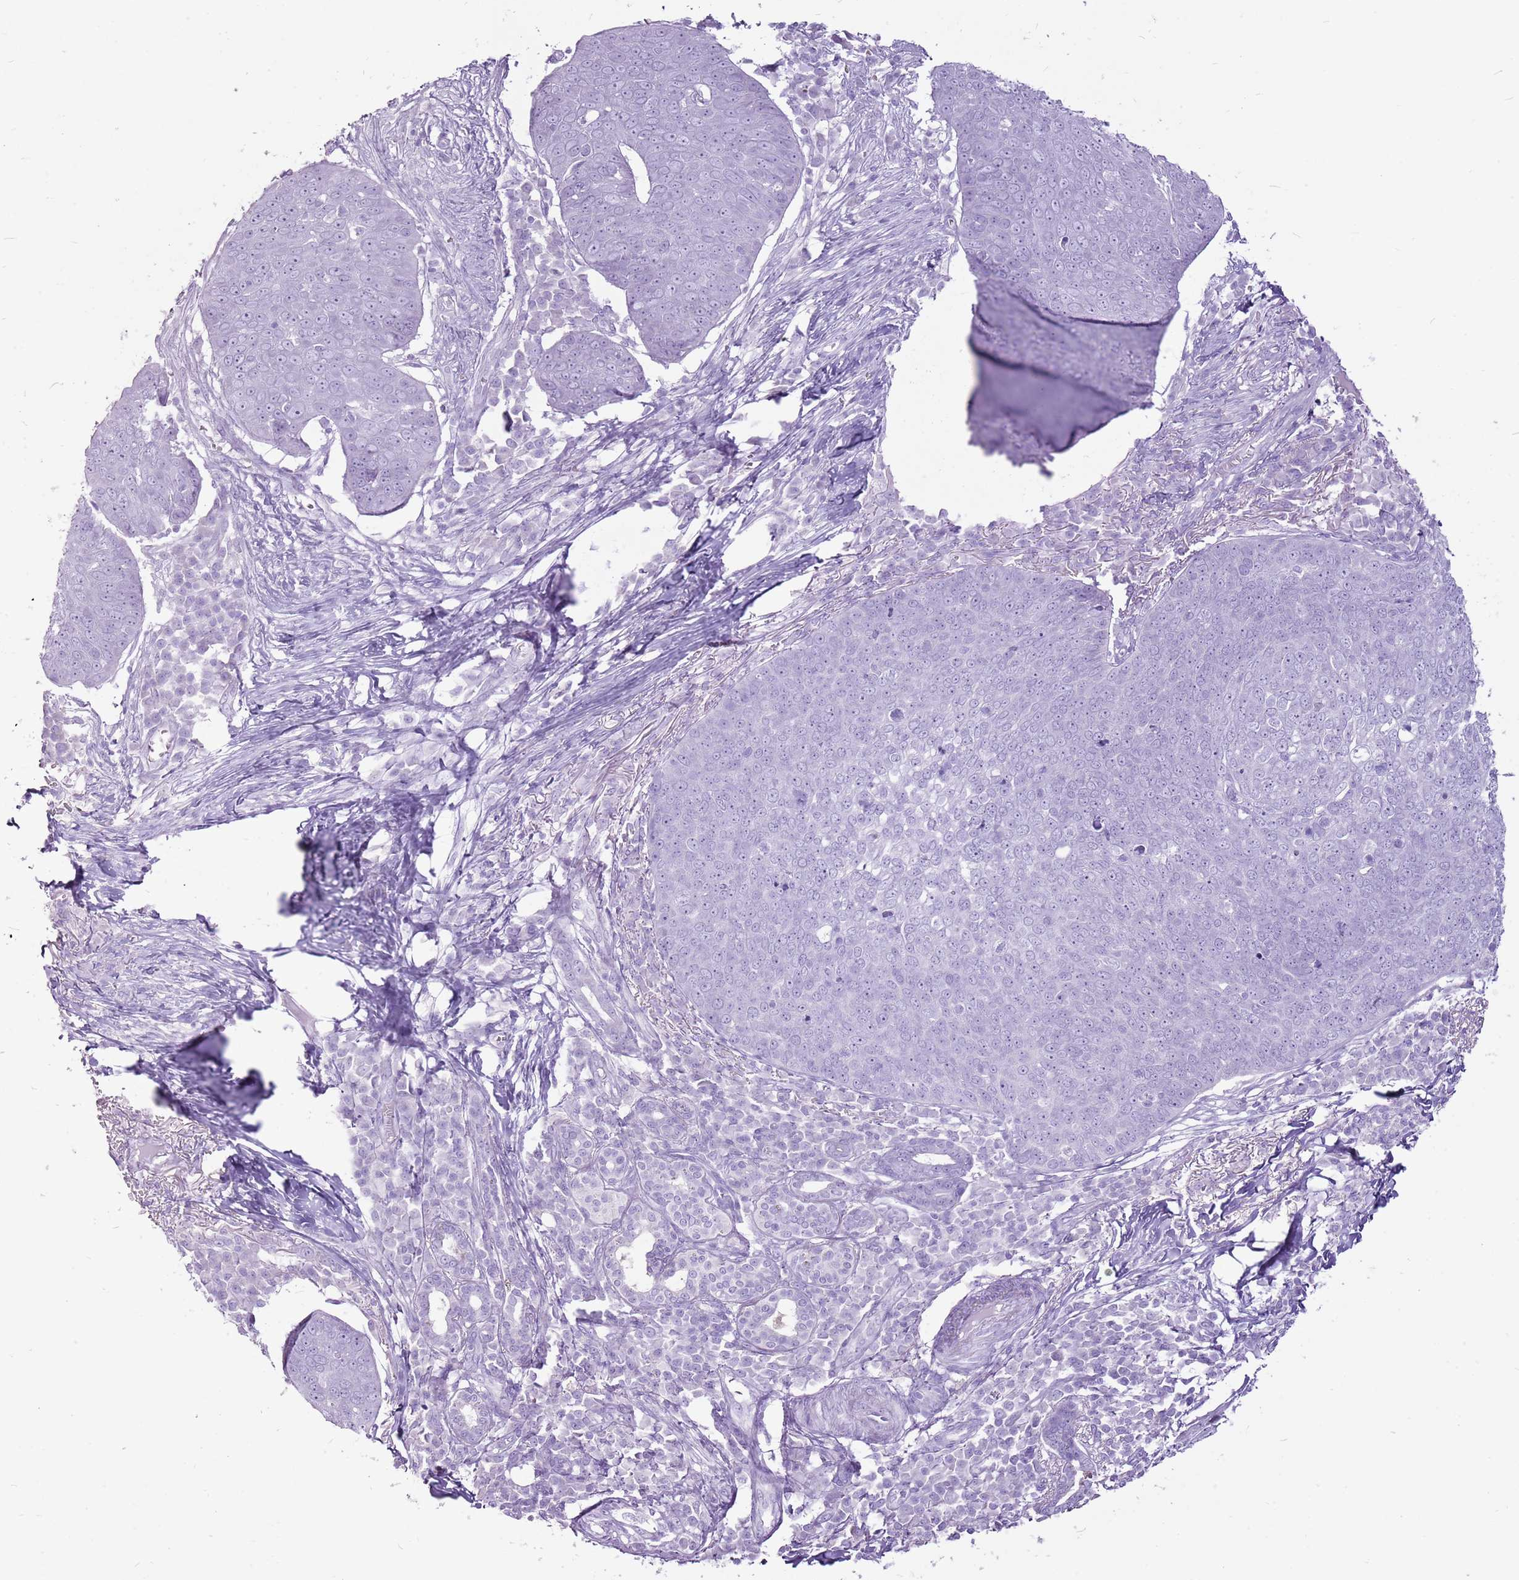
{"staining": {"intensity": "negative", "quantity": "none", "location": "none"}, "tissue": "skin cancer", "cell_type": "Tumor cells", "image_type": "cancer", "snomed": [{"axis": "morphology", "description": "Squamous cell carcinoma, NOS"}, {"axis": "topography", "description": "Skin"}], "caption": "Tumor cells show no significant positivity in squamous cell carcinoma (skin).", "gene": "CNFN", "patient": {"sex": "male", "age": 71}}